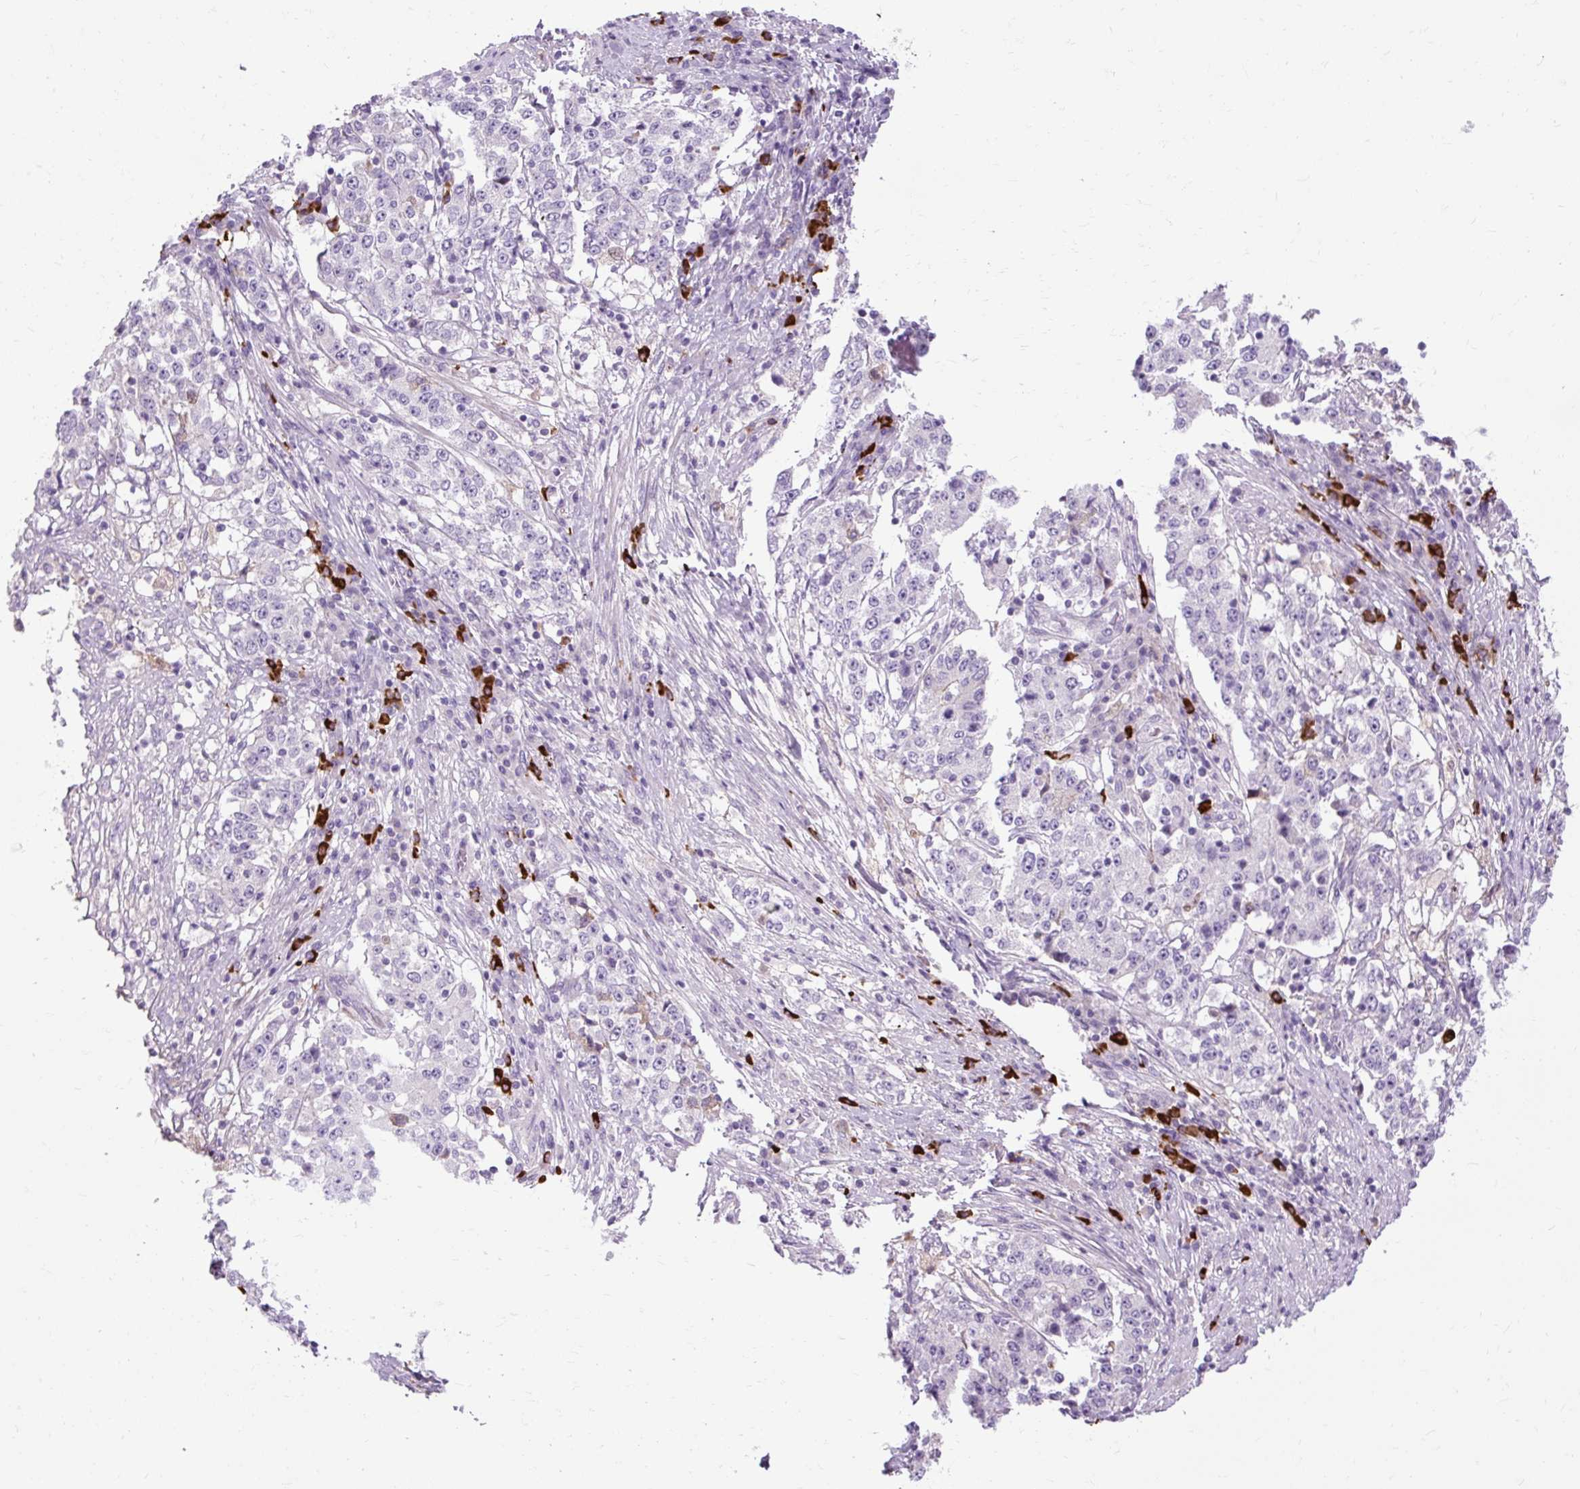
{"staining": {"intensity": "negative", "quantity": "none", "location": "none"}, "tissue": "stomach cancer", "cell_type": "Tumor cells", "image_type": "cancer", "snomed": [{"axis": "morphology", "description": "Adenocarcinoma, NOS"}, {"axis": "topography", "description": "Stomach"}], "caption": "DAB (3,3'-diaminobenzidine) immunohistochemical staining of adenocarcinoma (stomach) demonstrates no significant positivity in tumor cells. (Stains: DAB immunohistochemistry with hematoxylin counter stain, Microscopy: brightfield microscopy at high magnification).", "gene": "ARRDC2", "patient": {"sex": "male", "age": 59}}